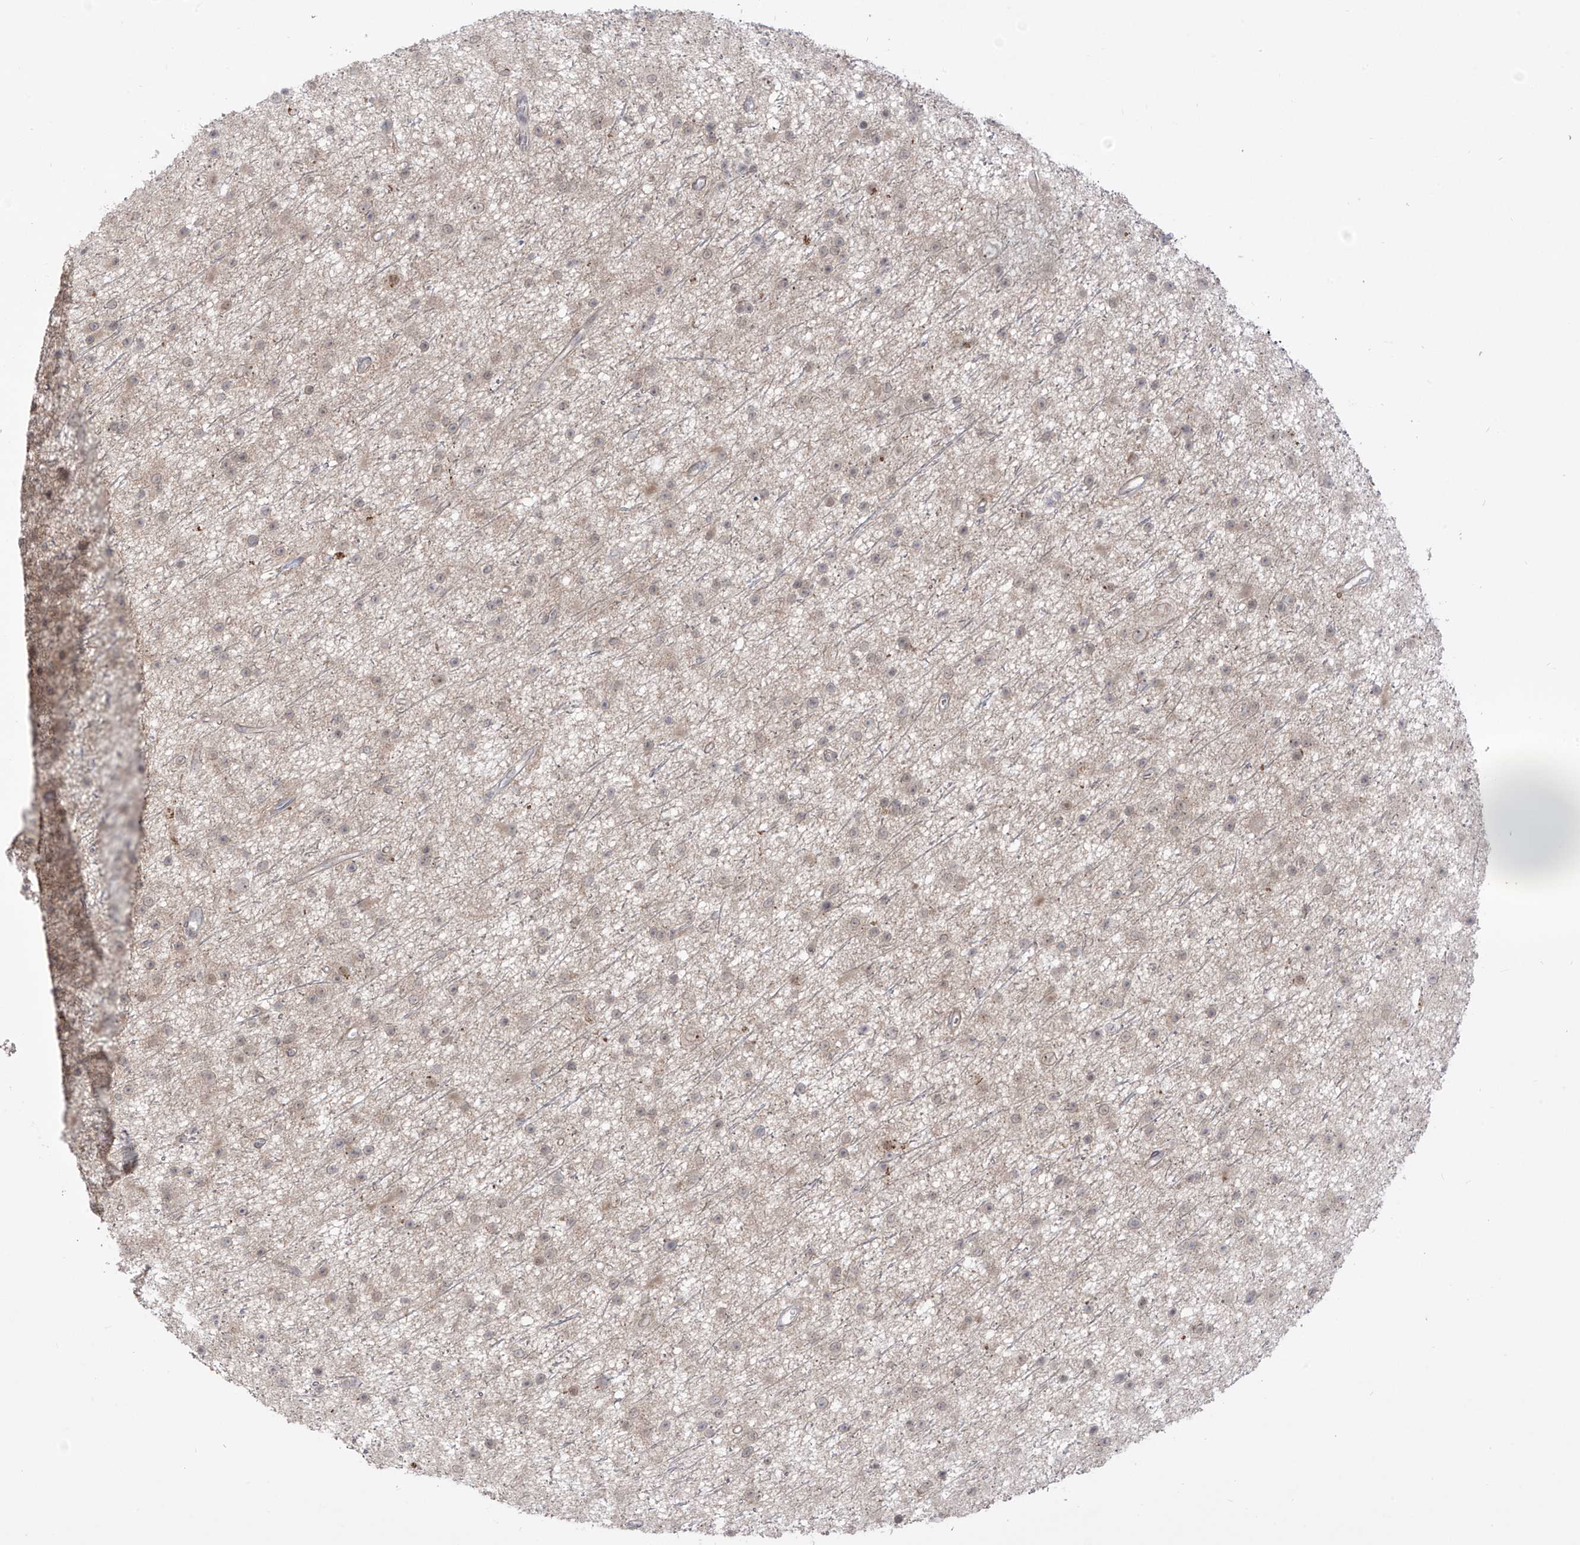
{"staining": {"intensity": "weak", "quantity": "25%-75%", "location": "cytoplasmic/membranous,nuclear"}, "tissue": "glioma", "cell_type": "Tumor cells", "image_type": "cancer", "snomed": [{"axis": "morphology", "description": "Glioma, malignant, Low grade"}, {"axis": "topography", "description": "Cerebral cortex"}], "caption": "This is an image of immunohistochemistry (IHC) staining of malignant glioma (low-grade), which shows weak positivity in the cytoplasmic/membranous and nuclear of tumor cells.", "gene": "OGT", "patient": {"sex": "female", "age": 39}}